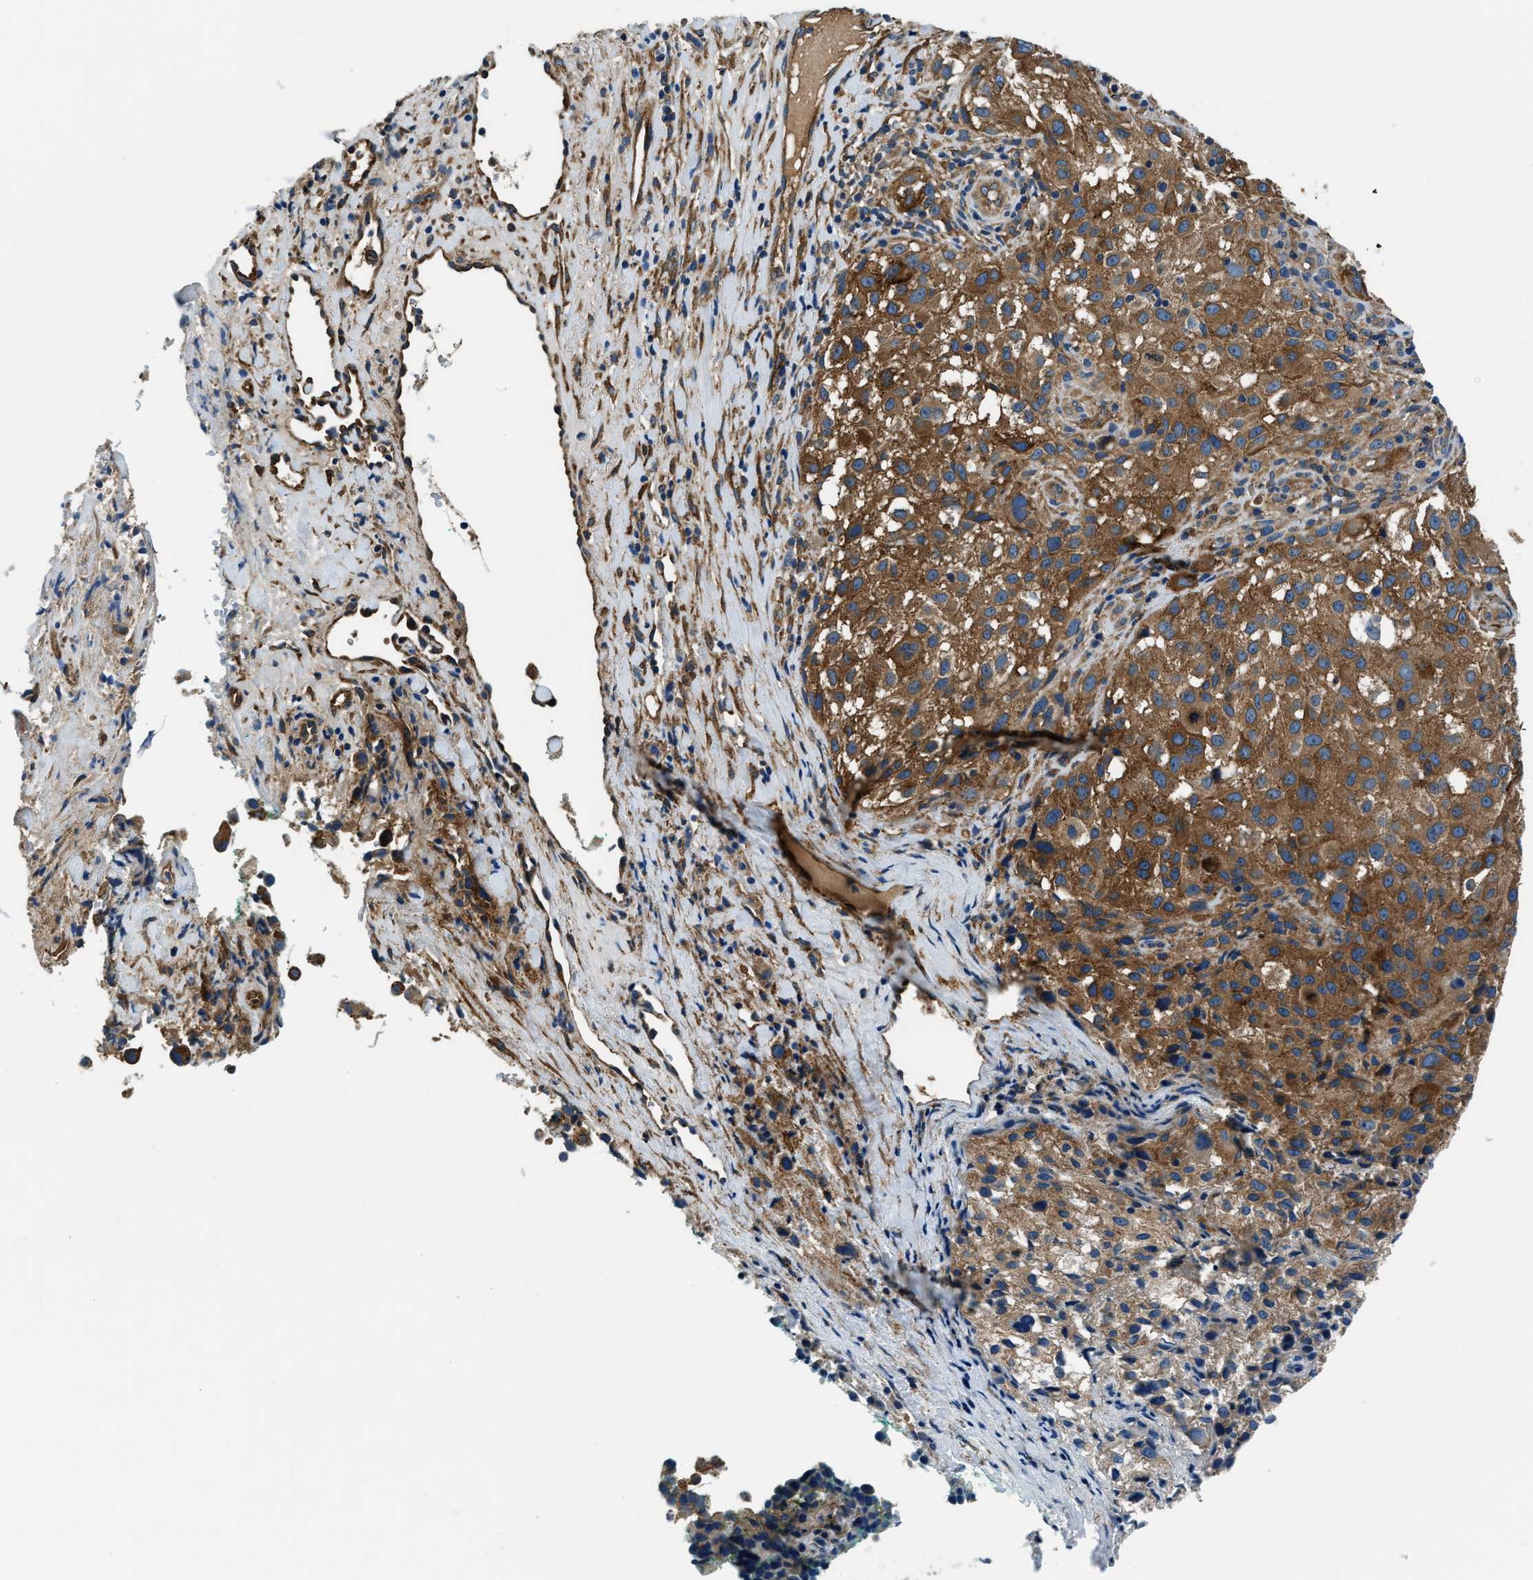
{"staining": {"intensity": "strong", "quantity": ">75%", "location": "cytoplasmic/membranous"}, "tissue": "melanoma", "cell_type": "Tumor cells", "image_type": "cancer", "snomed": [{"axis": "morphology", "description": "Necrosis, NOS"}, {"axis": "morphology", "description": "Malignant melanoma, NOS"}, {"axis": "topography", "description": "Skin"}], "caption": "Malignant melanoma was stained to show a protein in brown. There is high levels of strong cytoplasmic/membranous positivity in approximately >75% of tumor cells.", "gene": "EEA1", "patient": {"sex": "female", "age": 87}}